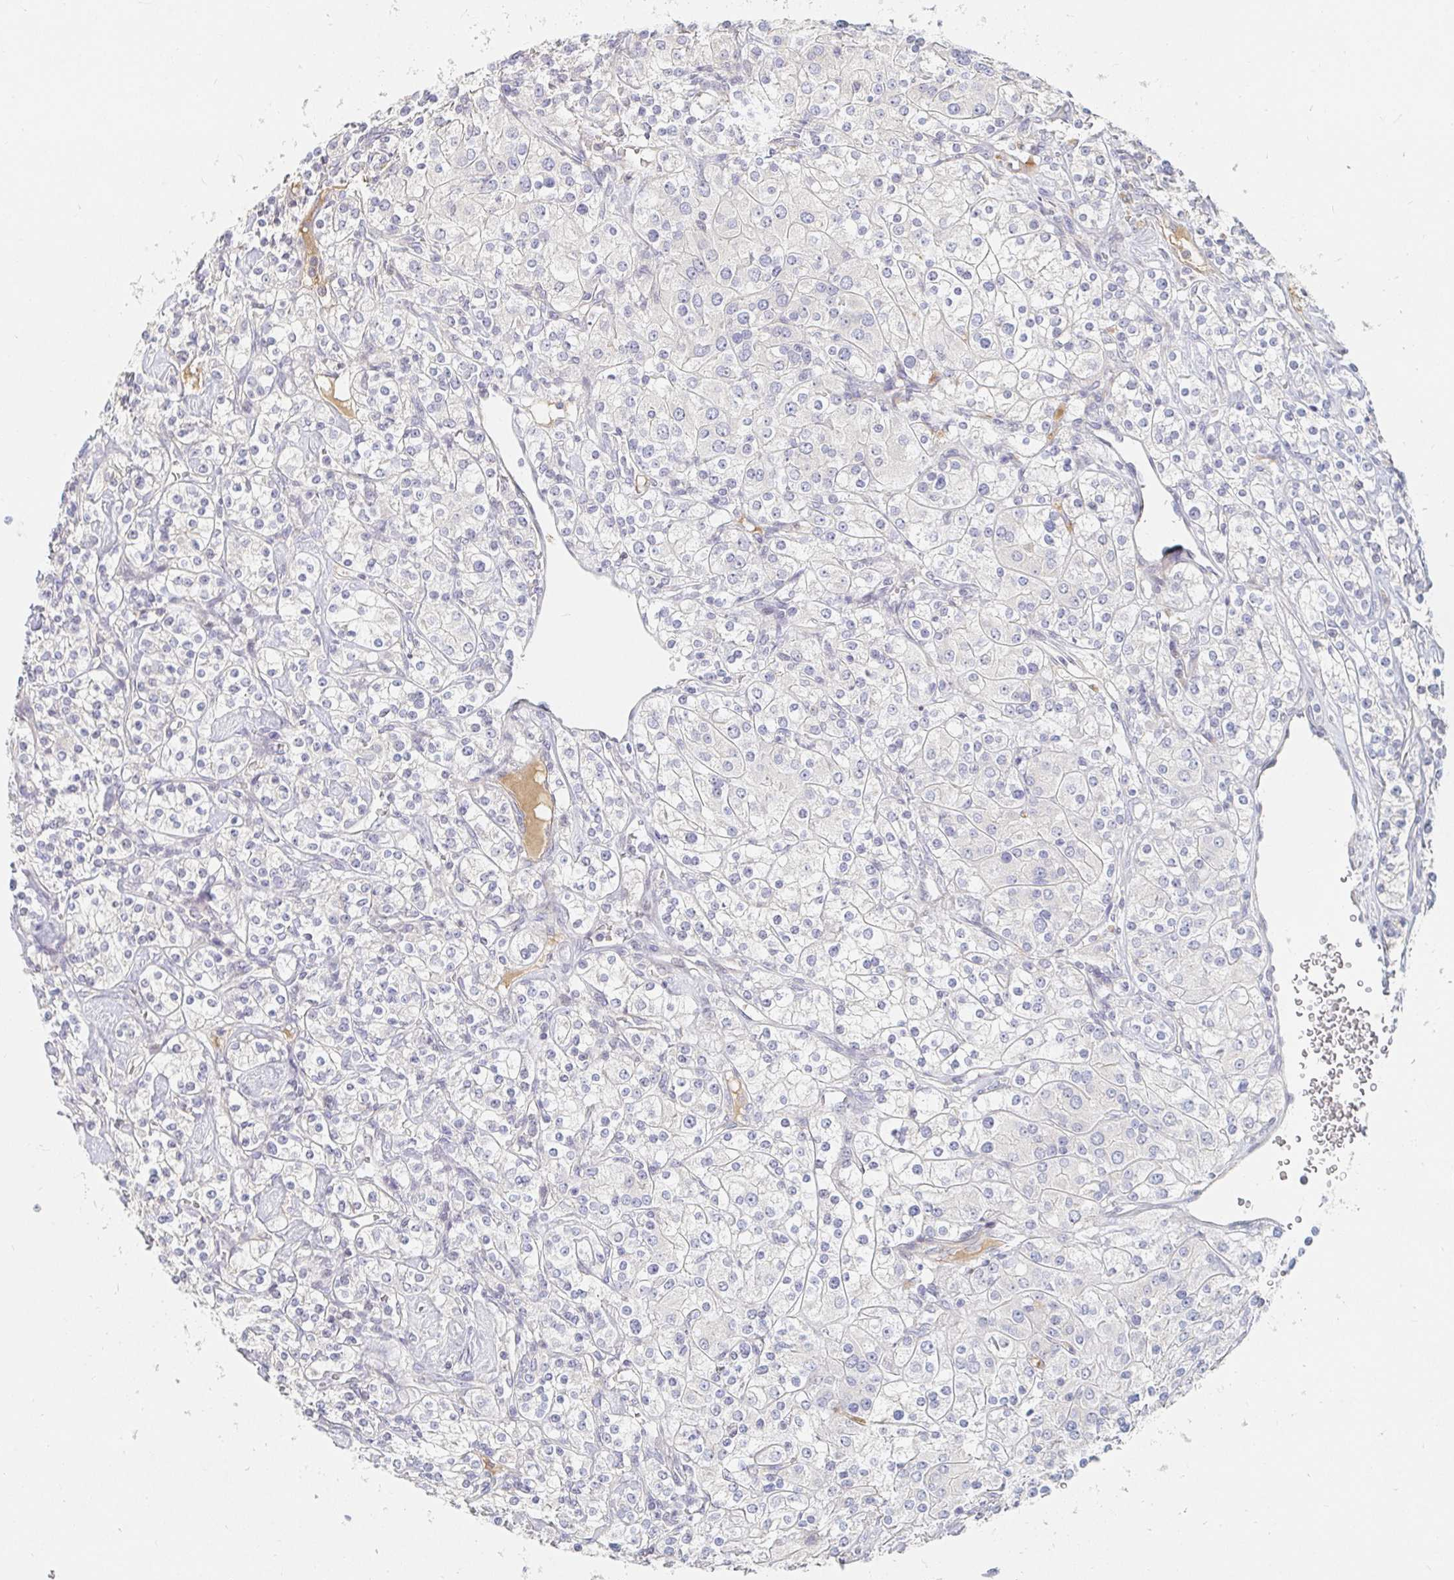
{"staining": {"intensity": "negative", "quantity": "none", "location": "none"}, "tissue": "renal cancer", "cell_type": "Tumor cells", "image_type": "cancer", "snomed": [{"axis": "morphology", "description": "Adenocarcinoma, NOS"}, {"axis": "topography", "description": "Kidney"}], "caption": "Adenocarcinoma (renal) was stained to show a protein in brown. There is no significant expression in tumor cells.", "gene": "NME9", "patient": {"sex": "male", "age": 77}}